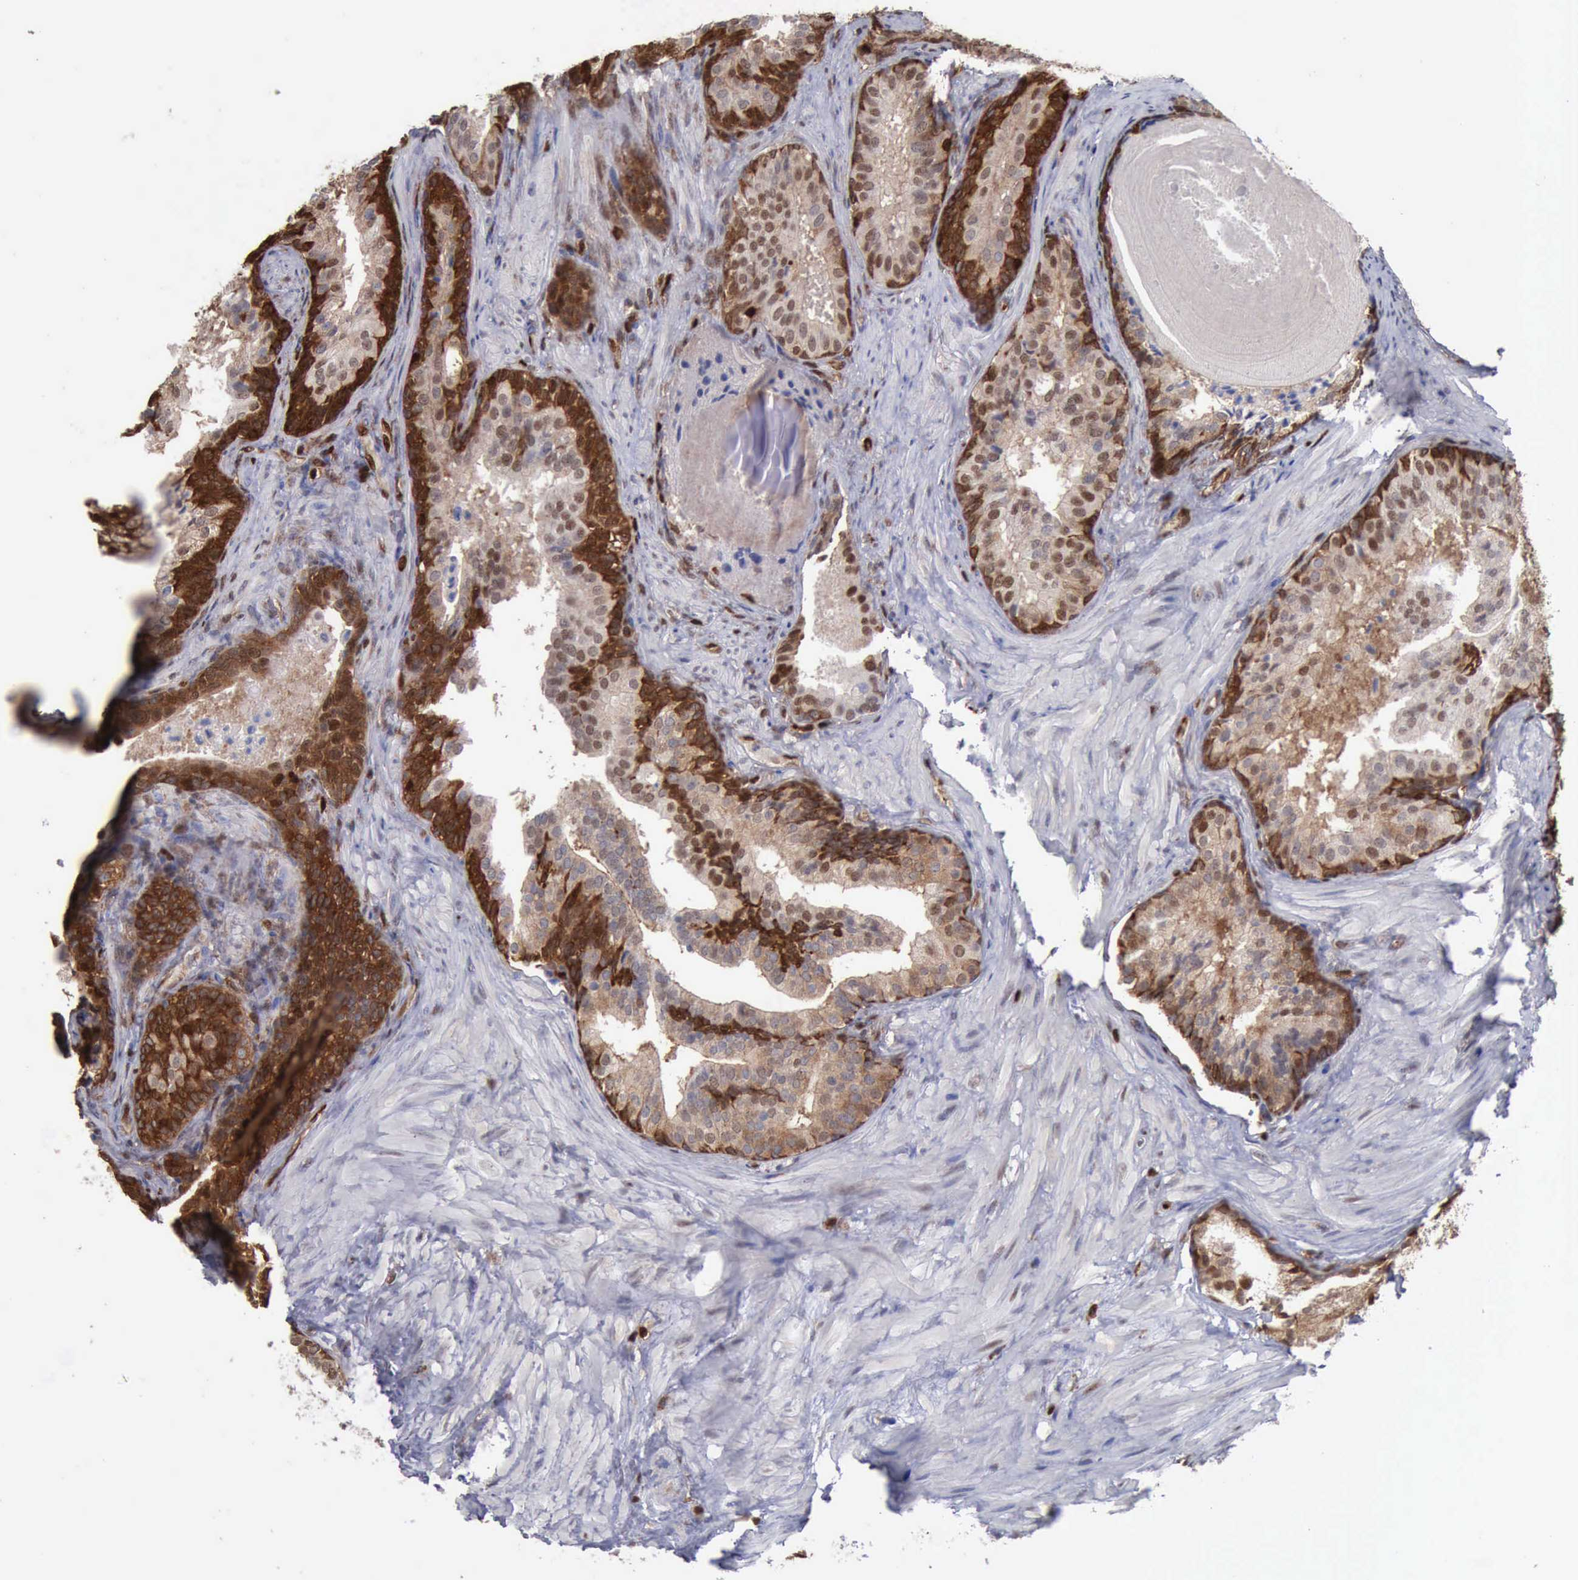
{"staining": {"intensity": "strong", "quantity": ">75%", "location": "cytoplasmic/membranous,nuclear"}, "tissue": "prostate cancer", "cell_type": "Tumor cells", "image_type": "cancer", "snomed": [{"axis": "morphology", "description": "Adenocarcinoma, Low grade"}, {"axis": "topography", "description": "Prostate"}], "caption": "Human prostate cancer stained with a brown dye shows strong cytoplasmic/membranous and nuclear positive positivity in approximately >75% of tumor cells.", "gene": "PDCD4", "patient": {"sex": "male", "age": 69}}